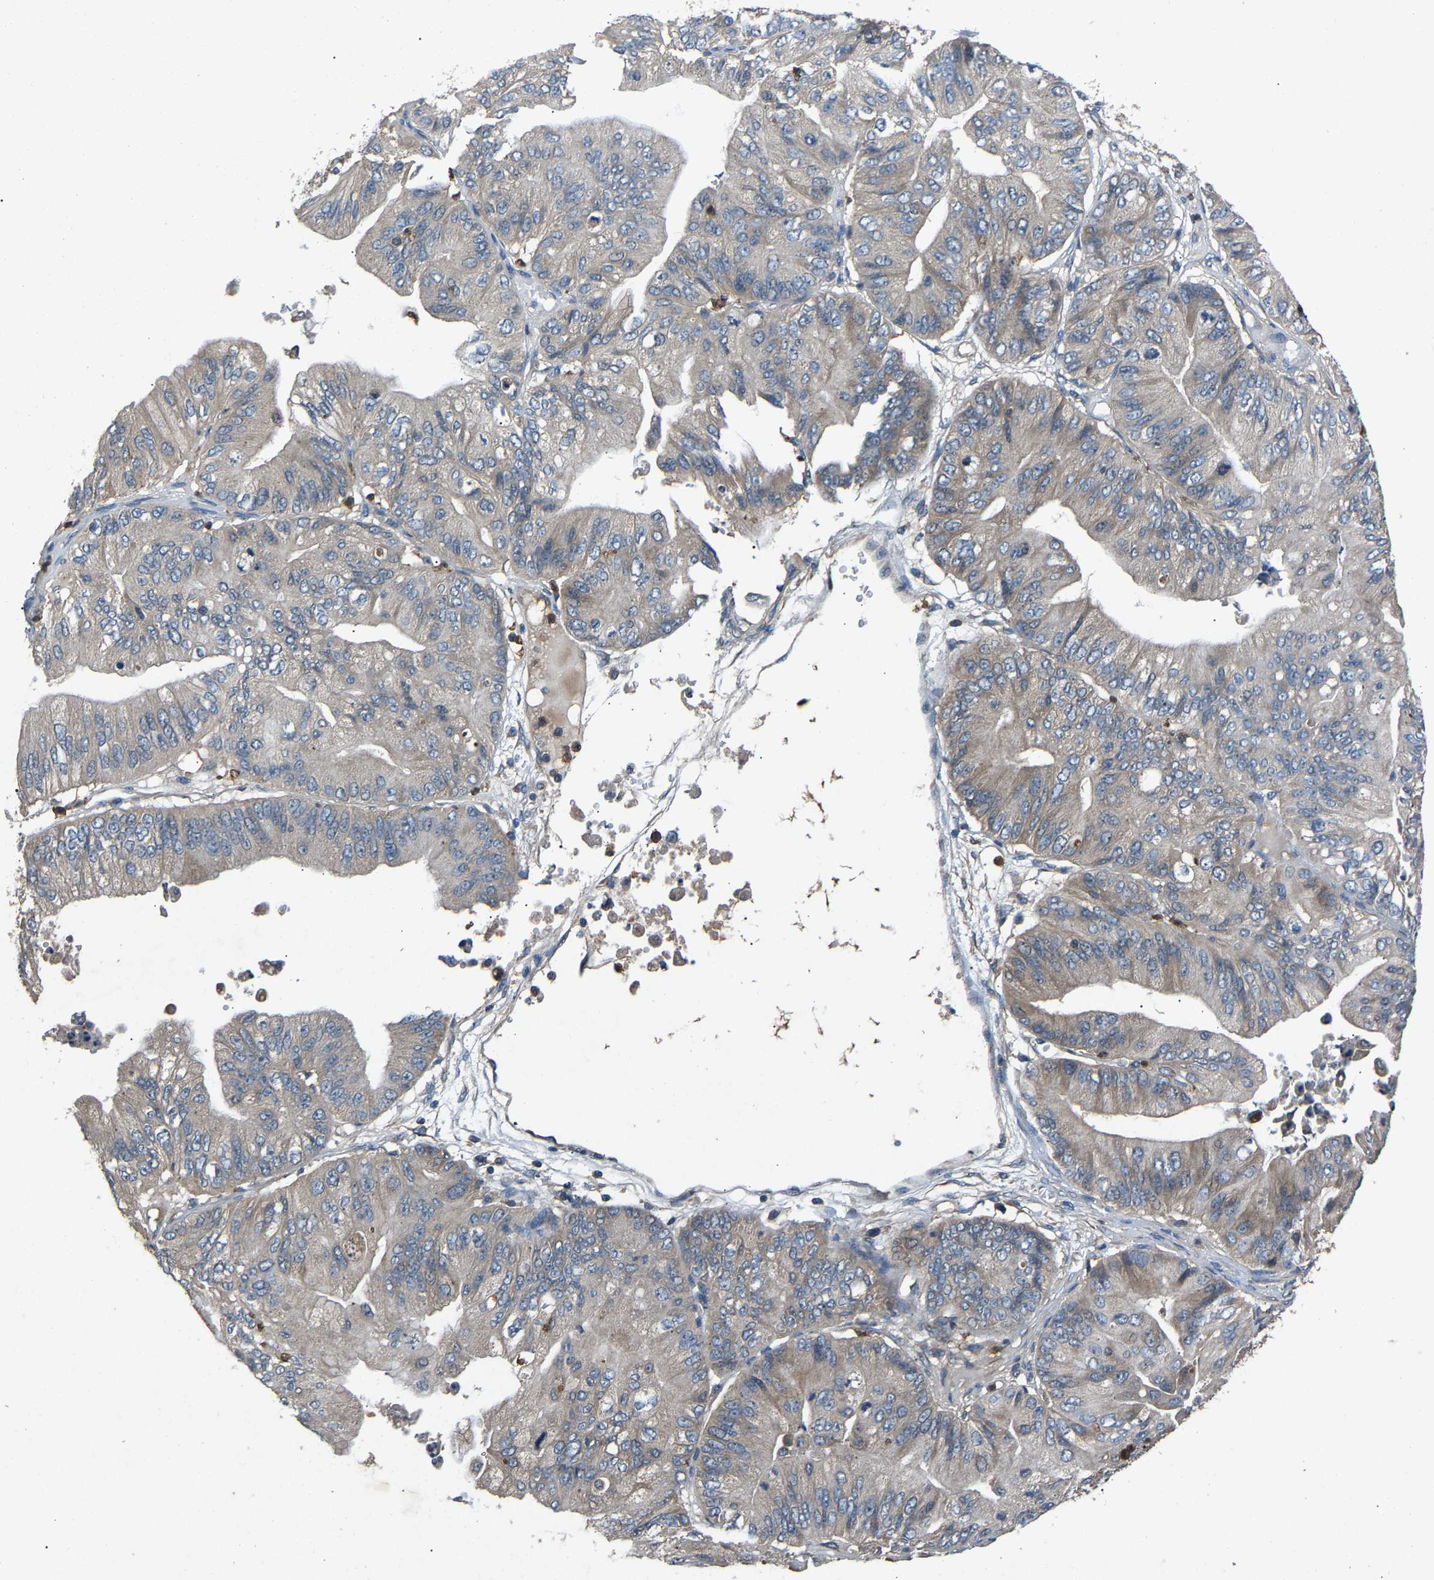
{"staining": {"intensity": "negative", "quantity": "none", "location": "none"}, "tissue": "ovarian cancer", "cell_type": "Tumor cells", "image_type": "cancer", "snomed": [{"axis": "morphology", "description": "Cystadenocarcinoma, mucinous, NOS"}, {"axis": "topography", "description": "Ovary"}], "caption": "A high-resolution micrograph shows IHC staining of mucinous cystadenocarcinoma (ovarian), which exhibits no significant staining in tumor cells. Nuclei are stained in blue.", "gene": "PPID", "patient": {"sex": "female", "age": 61}}